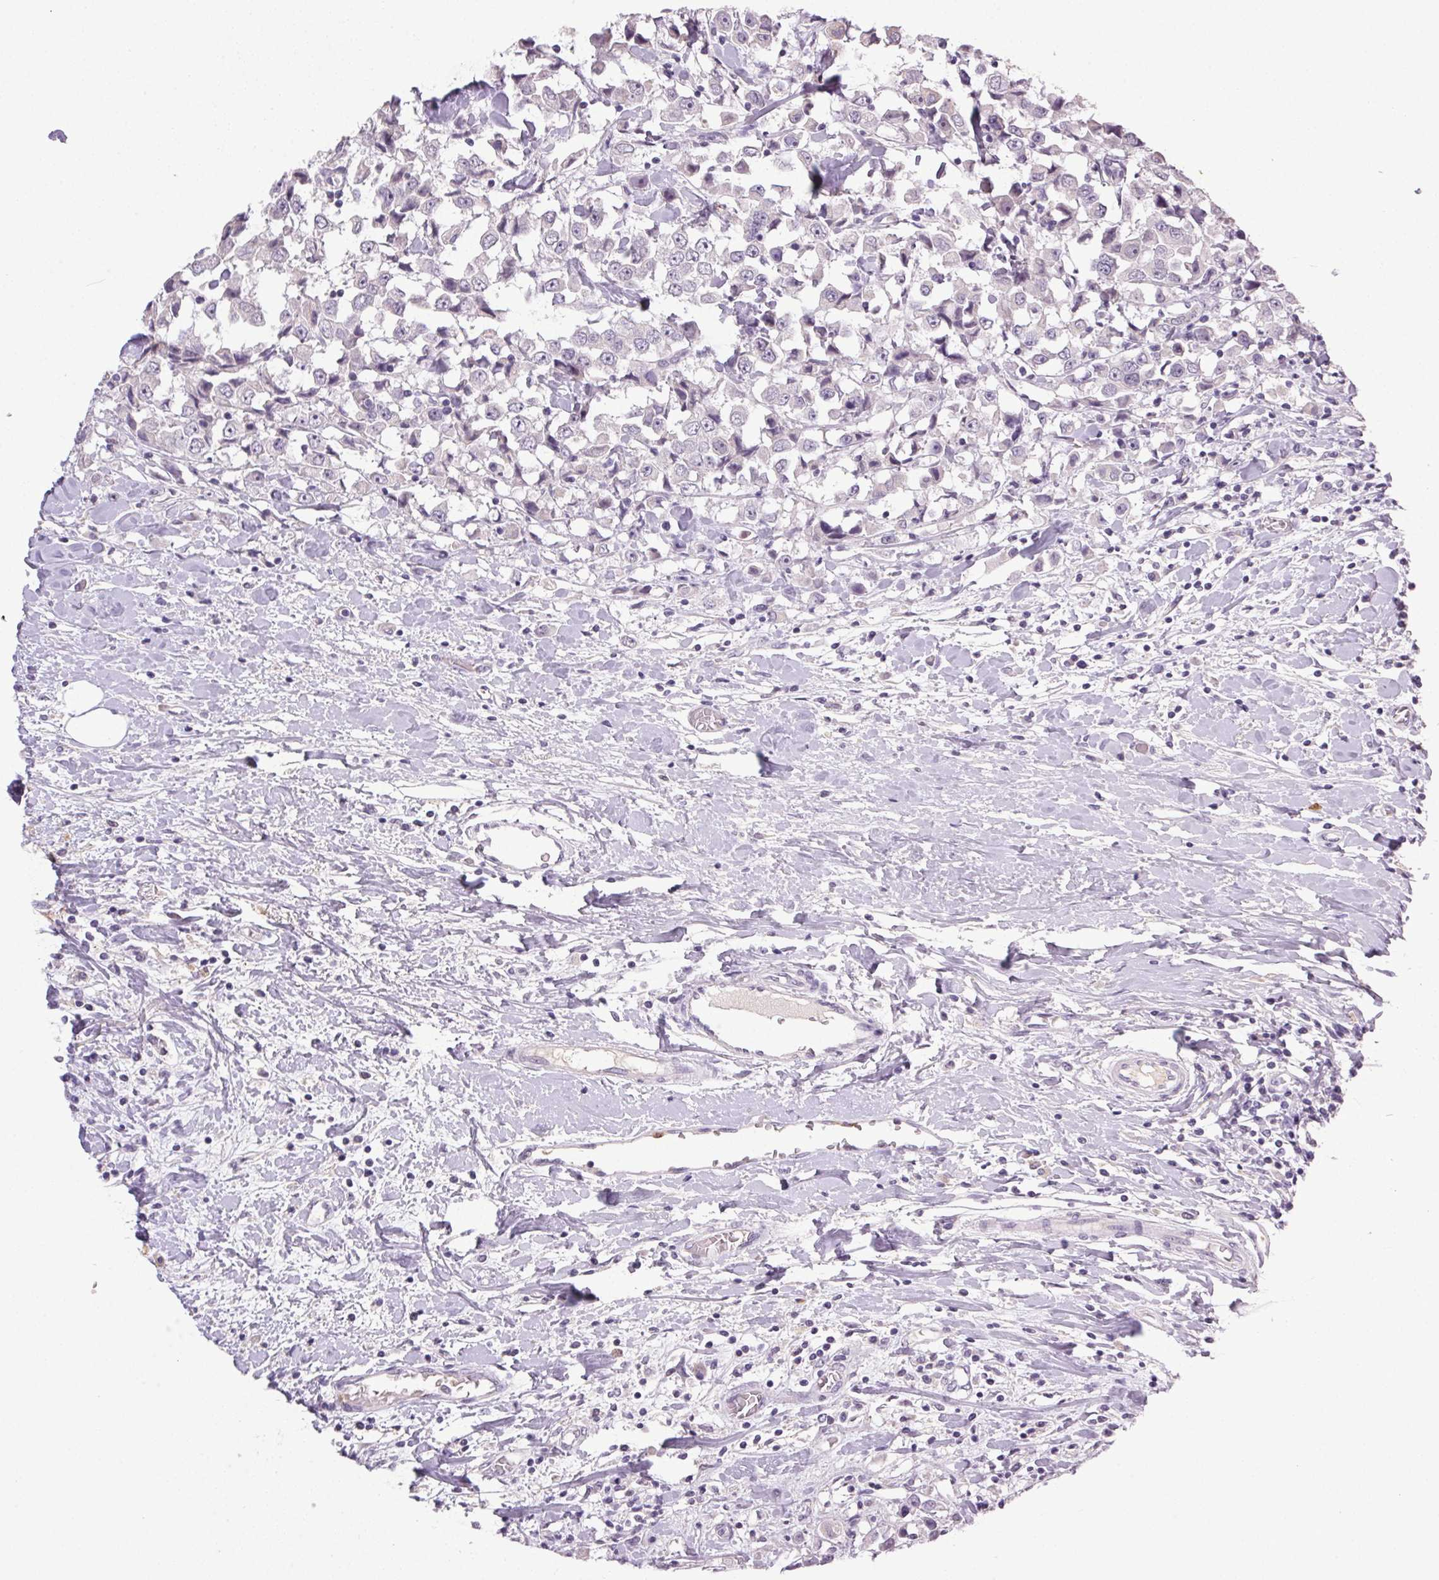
{"staining": {"intensity": "negative", "quantity": "none", "location": "none"}, "tissue": "breast cancer", "cell_type": "Tumor cells", "image_type": "cancer", "snomed": [{"axis": "morphology", "description": "Duct carcinoma"}, {"axis": "topography", "description": "Breast"}], "caption": "Immunohistochemical staining of human intraductal carcinoma (breast) reveals no significant staining in tumor cells.", "gene": "TRDN", "patient": {"sex": "female", "age": 61}}